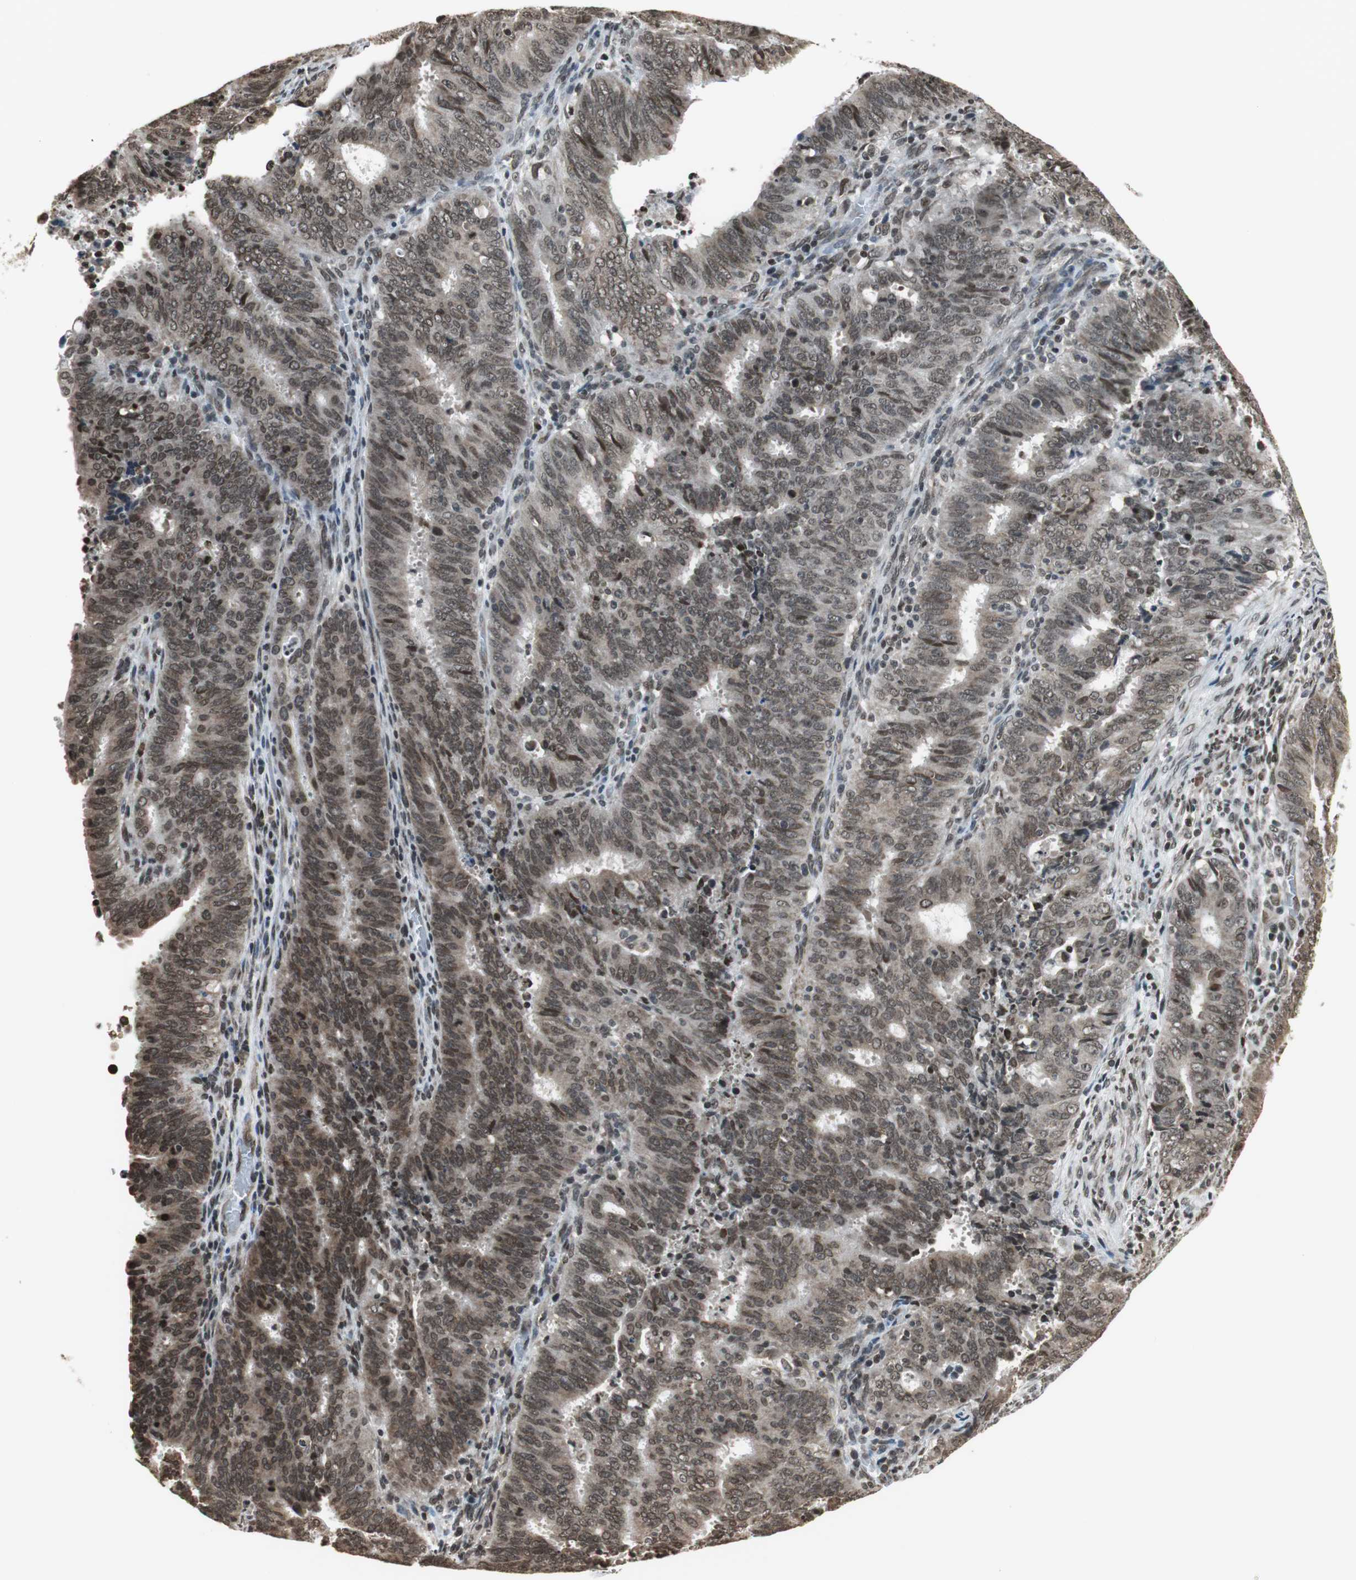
{"staining": {"intensity": "moderate", "quantity": ">75%", "location": "cytoplasmic/membranous,nuclear"}, "tissue": "cervical cancer", "cell_type": "Tumor cells", "image_type": "cancer", "snomed": [{"axis": "morphology", "description": "Adenocarcinoma, NOS"}, {"axis": "topography", "description": "Cervix"}], "caption": "Brown immunohistochemical staining in human cervical cancer (adenocarcinoma) exhibits moderate cytoplasmic/membranous and nuclear expression in approximately >75% of tumor cells.", "gene": "REST", "patient": {"sex": "female", "age": 44}}